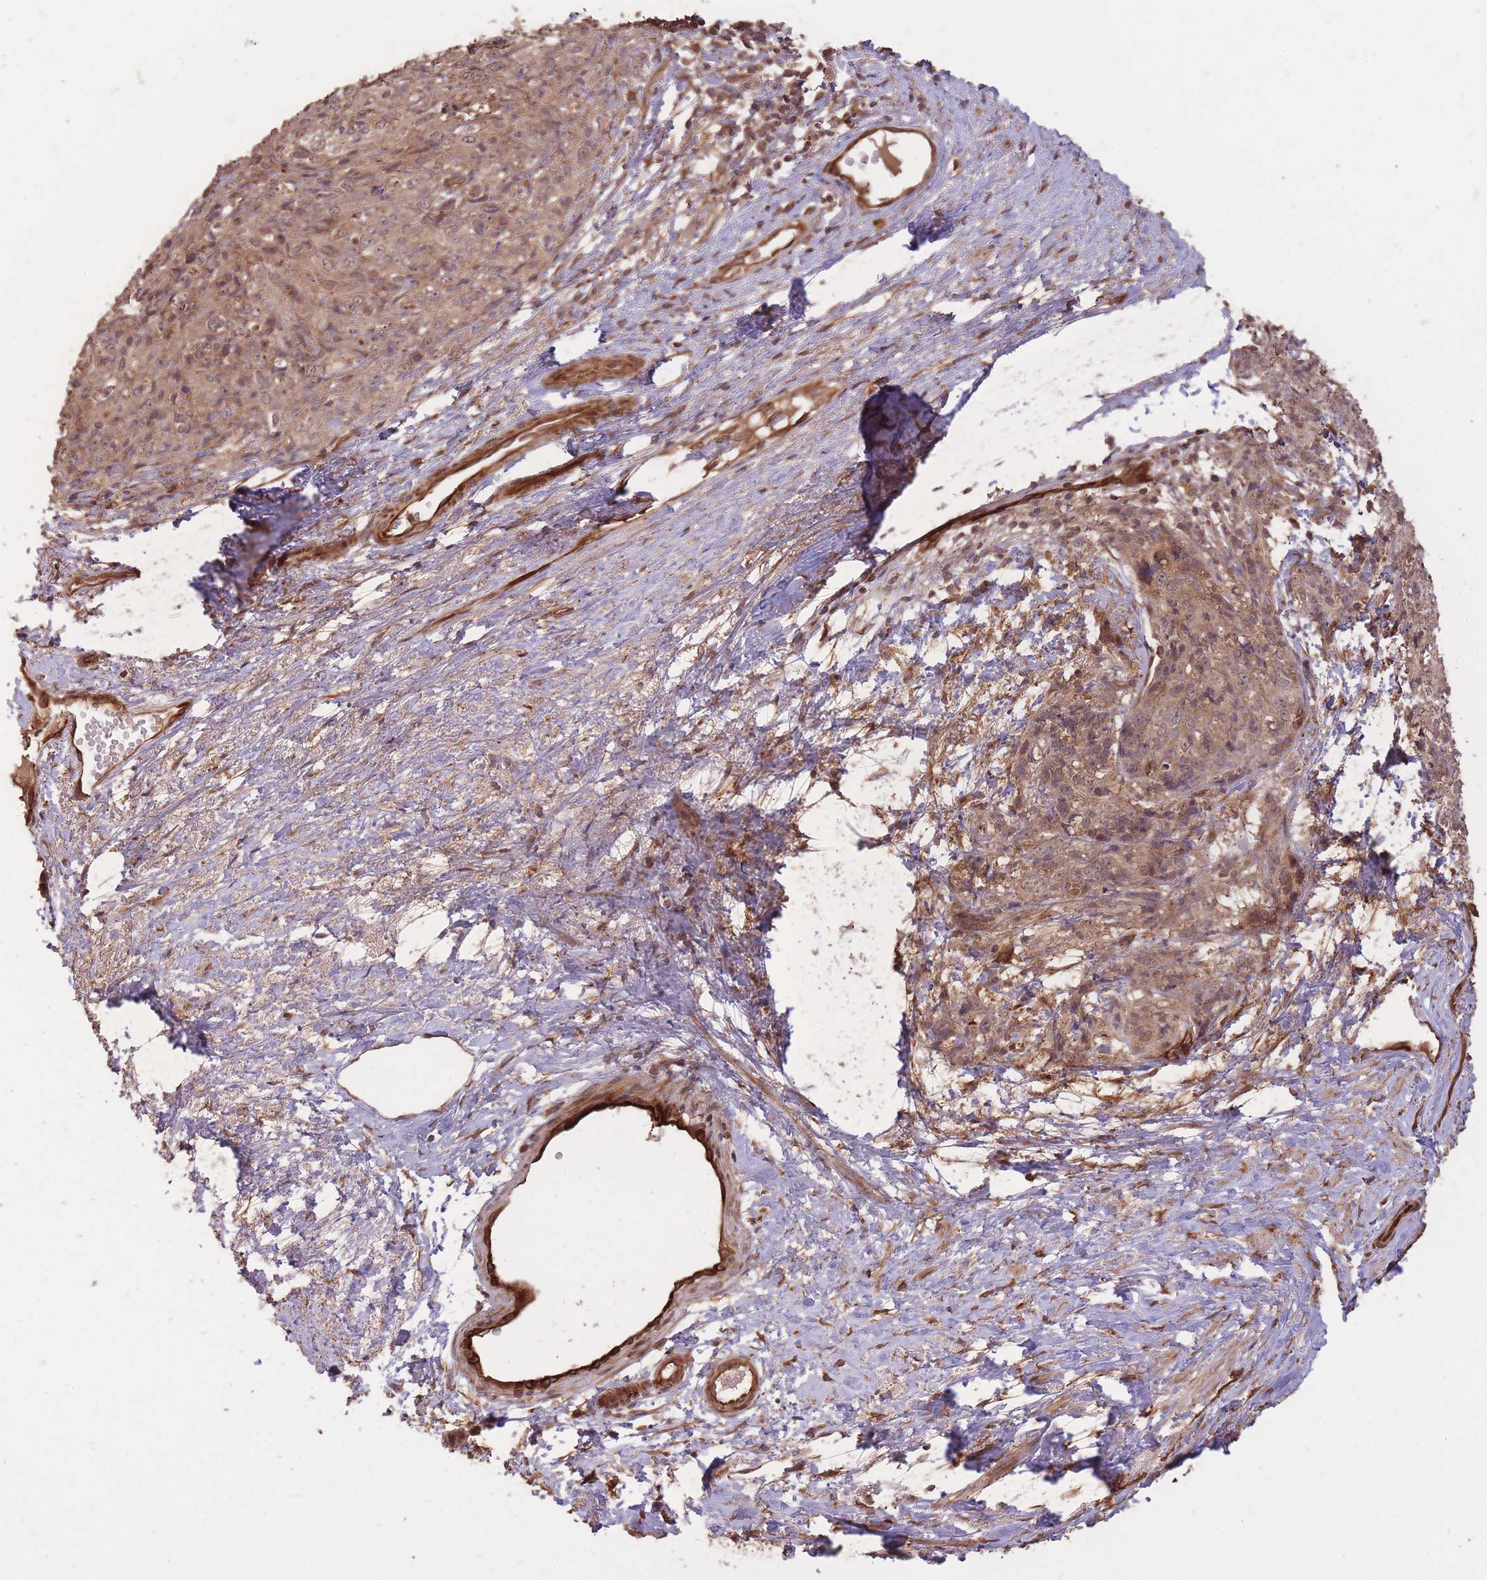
{"staining": {"intensity": "weak", "quantity": ">75%", "location": "cytoplasmic/membranous,nuclear"}, "tissue": "skin cancer", "cell_type": "Tumor cells", "image_type": "cancer", "snomed": [{"axis": "morphology", "description": "Squamous cell carcinoma, NOS"}, {"axis": "topography", "description": "Skin"}, {"axis": "topography", "description": "Vulva"}], "caption": "An immunohistochemistry photomicrograph of tumor tissue is shown. Protein staining in brown labels weak cytoplasmic/membranous and nuclear positivity in squamous cell carcinoma (skin) within tumor cells.", "gene": "ERBB3", "patient": {"sex": "female", "age": 85}}